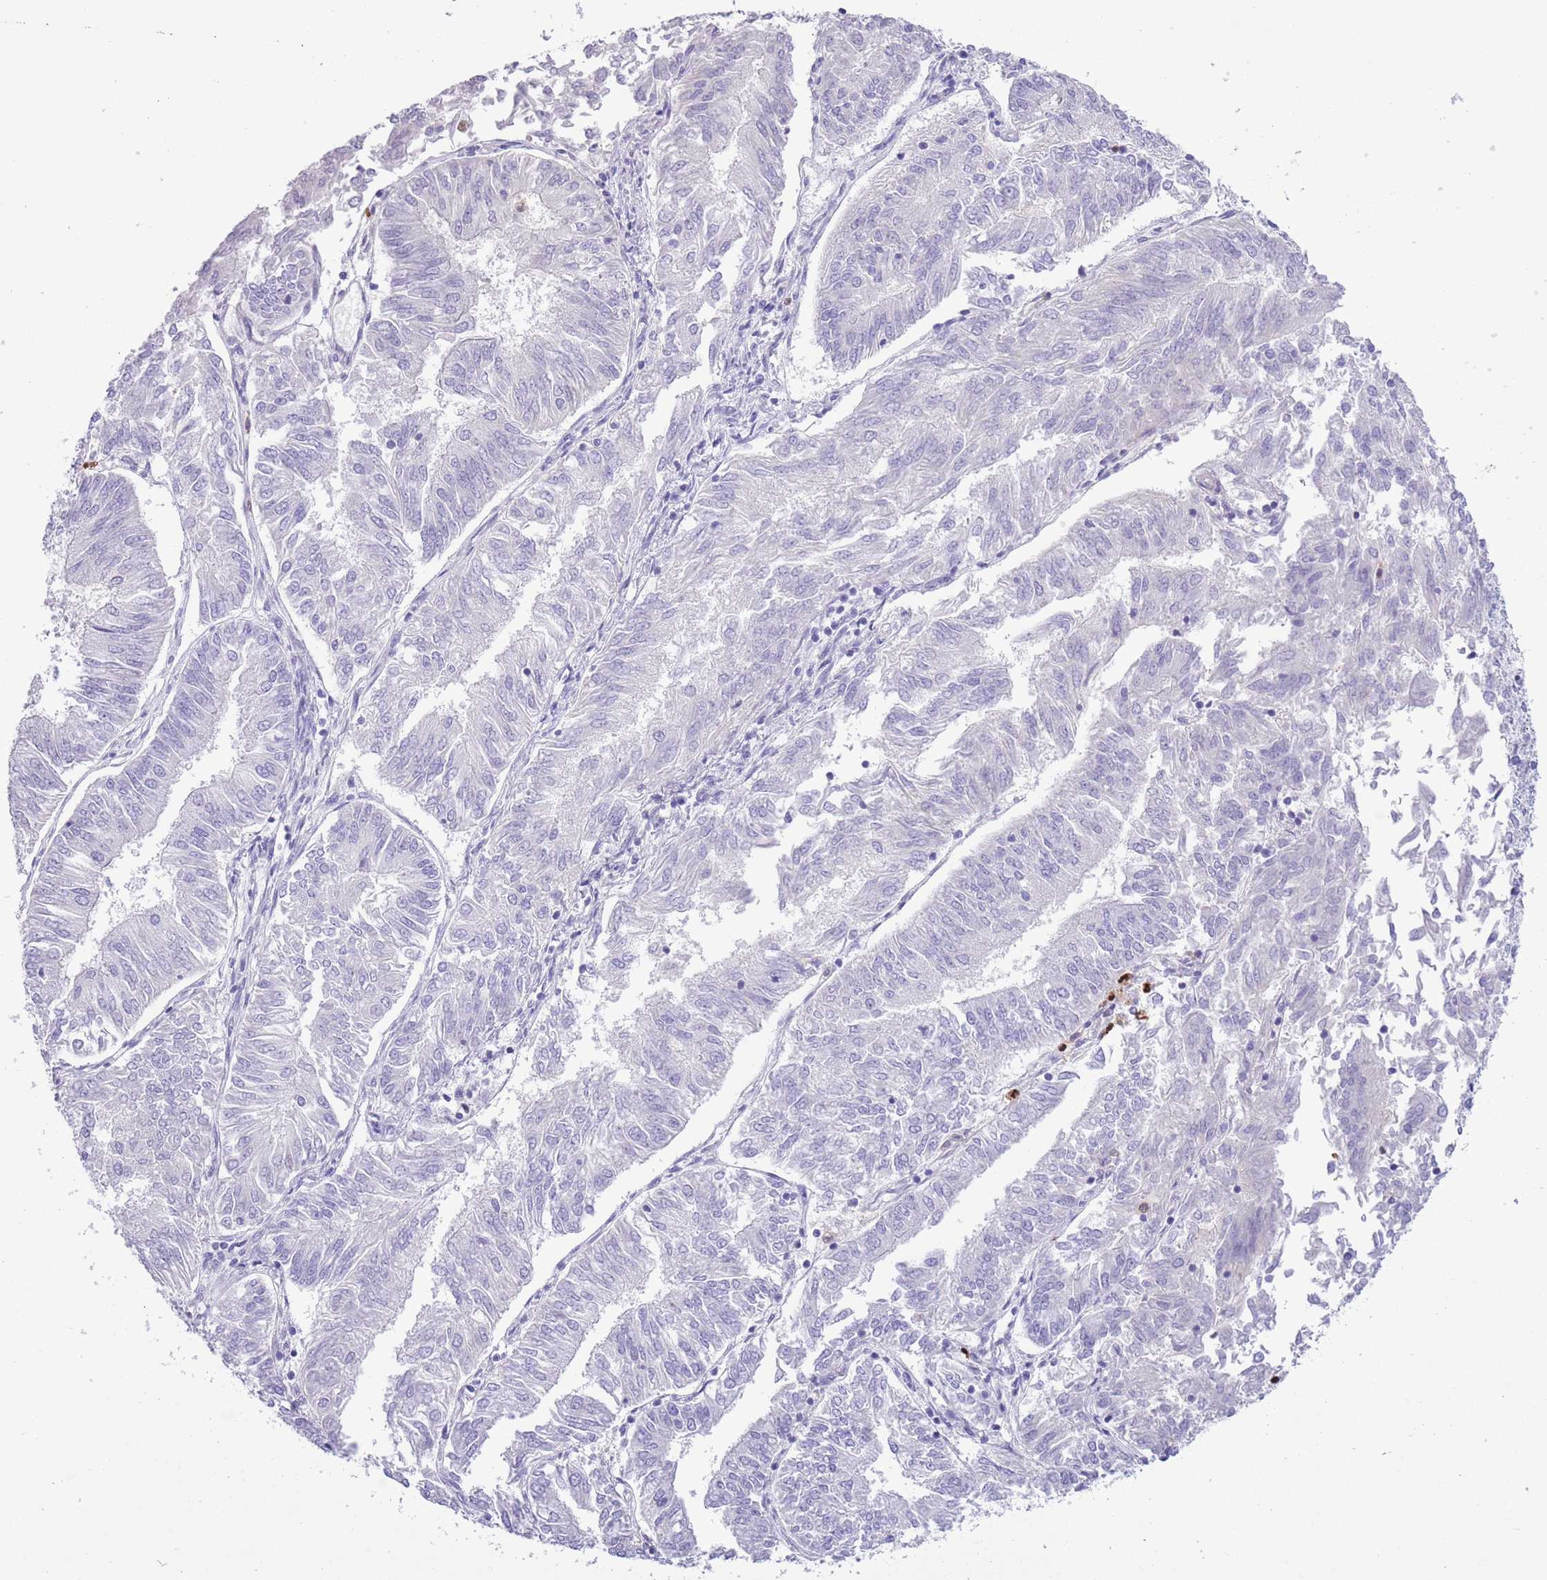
{"staining": {"intensity": "negative", "quantity": "none", "location": "none"}, "tissue": "endometrial cancer", "cell_type": "Tumor cells", "image_type": "cancer", "snomed": [{"axis": "morphology", "description": "Adenocarcinoma, NOS"}, {"axis": "topography", "description": "Endometrium"}], "caption": "Immunohistochemistry micrograph of human endometrial cancer stained for a protein (brown), which reveals no expression in tumor cells. Nuclei are stained in blue.", "gene": "OR6M1", "patient": {"sex": "female", "age": 58}}